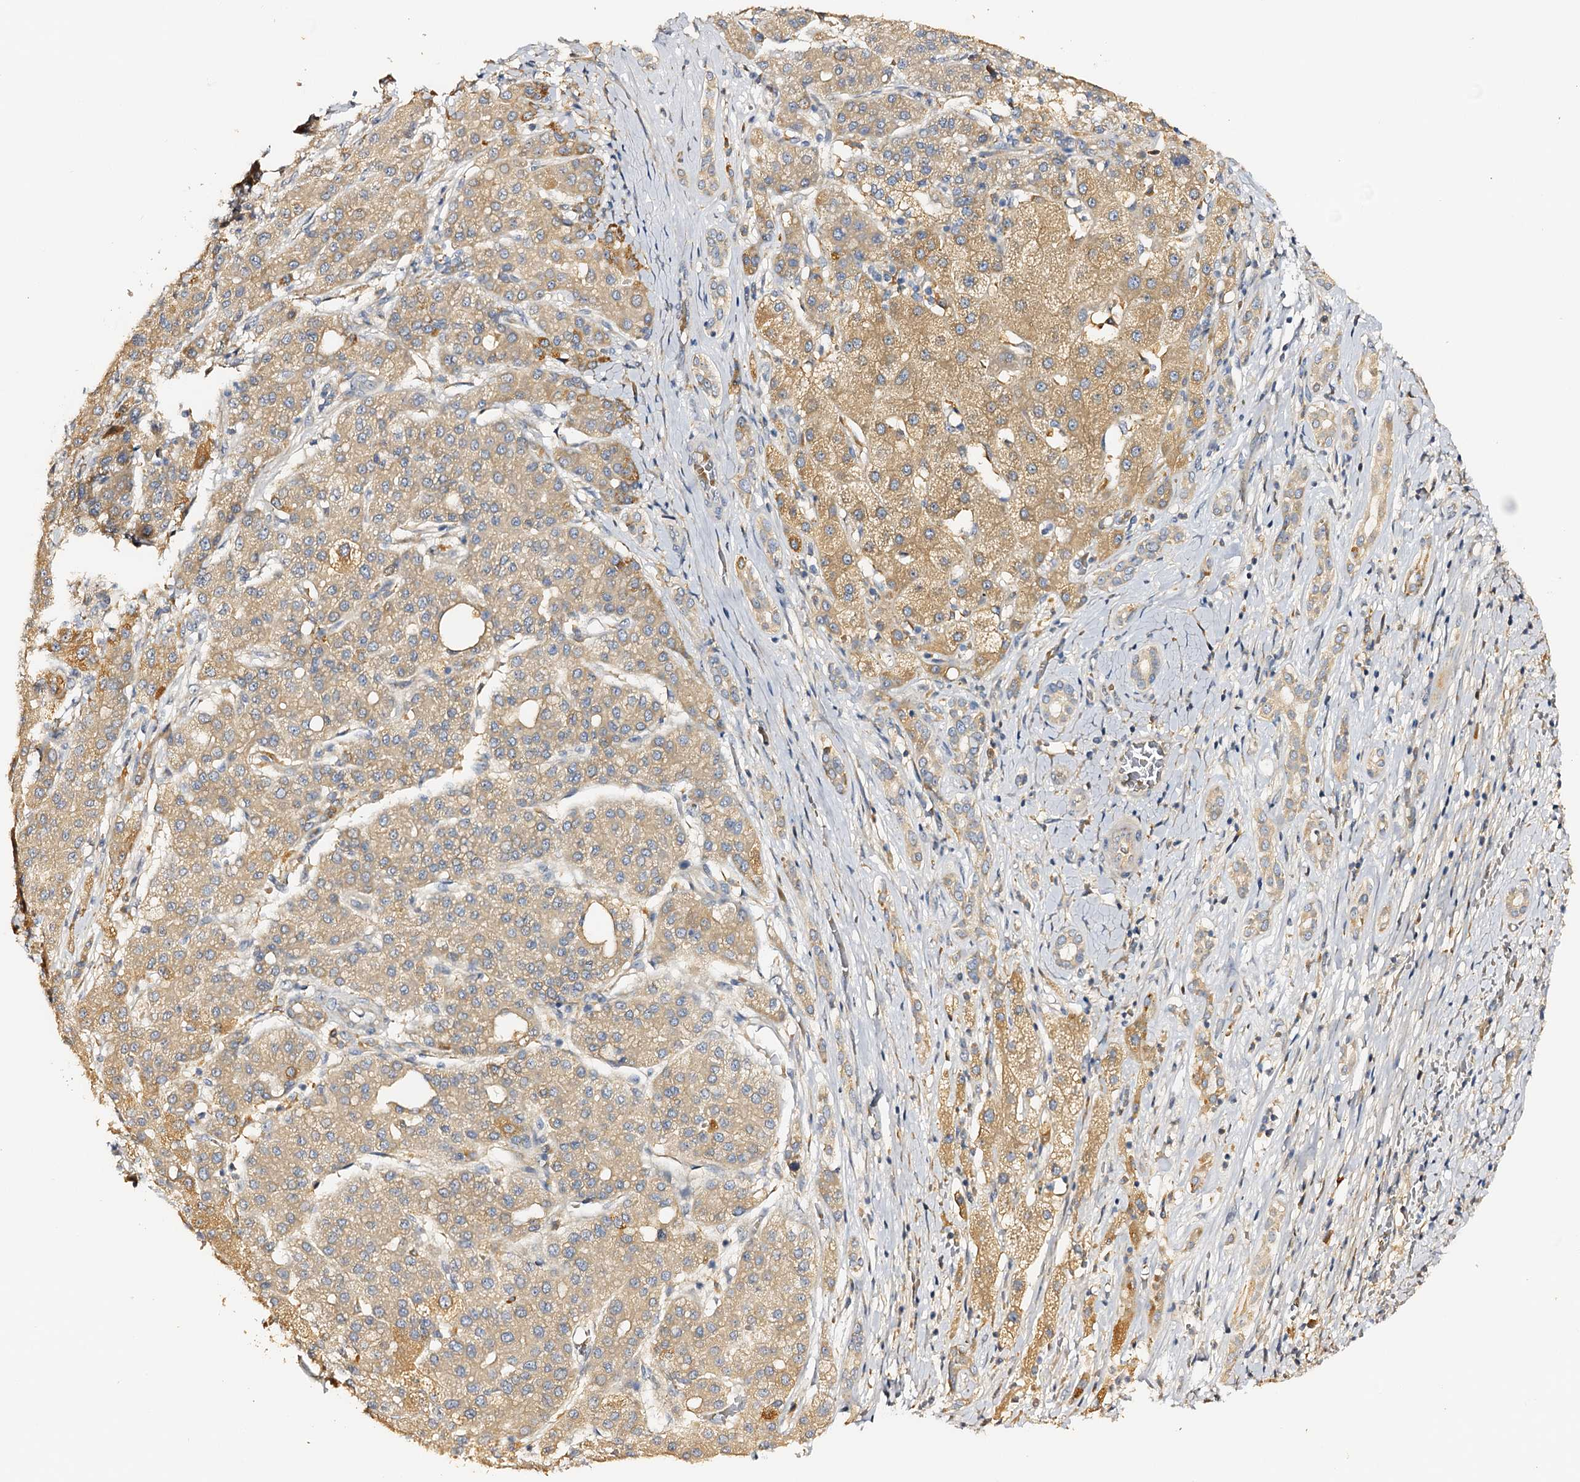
{"staining": {"intensity": "weak", "quantity": ">75%", "location": "cytoplasmic/membranous"}, "tissue": "liver cancer", "cell_type": "Tumor cells", "image_type": "cancer", "snomed": [{"axis": "morphology", "description": "Carcinoma, Hepatocellular, NOS"}, {"axis": "topography", "description": "Liver"}], "caption": "Immunohistochemical staining of hepatocellular carcinoma (liver) demonstrates low levels of weak cytoplasmic/membranous expression in approximately >75% of tumor cells.", "gene": "DMXL2", "patient": {"sex": "male", "age": 65}}